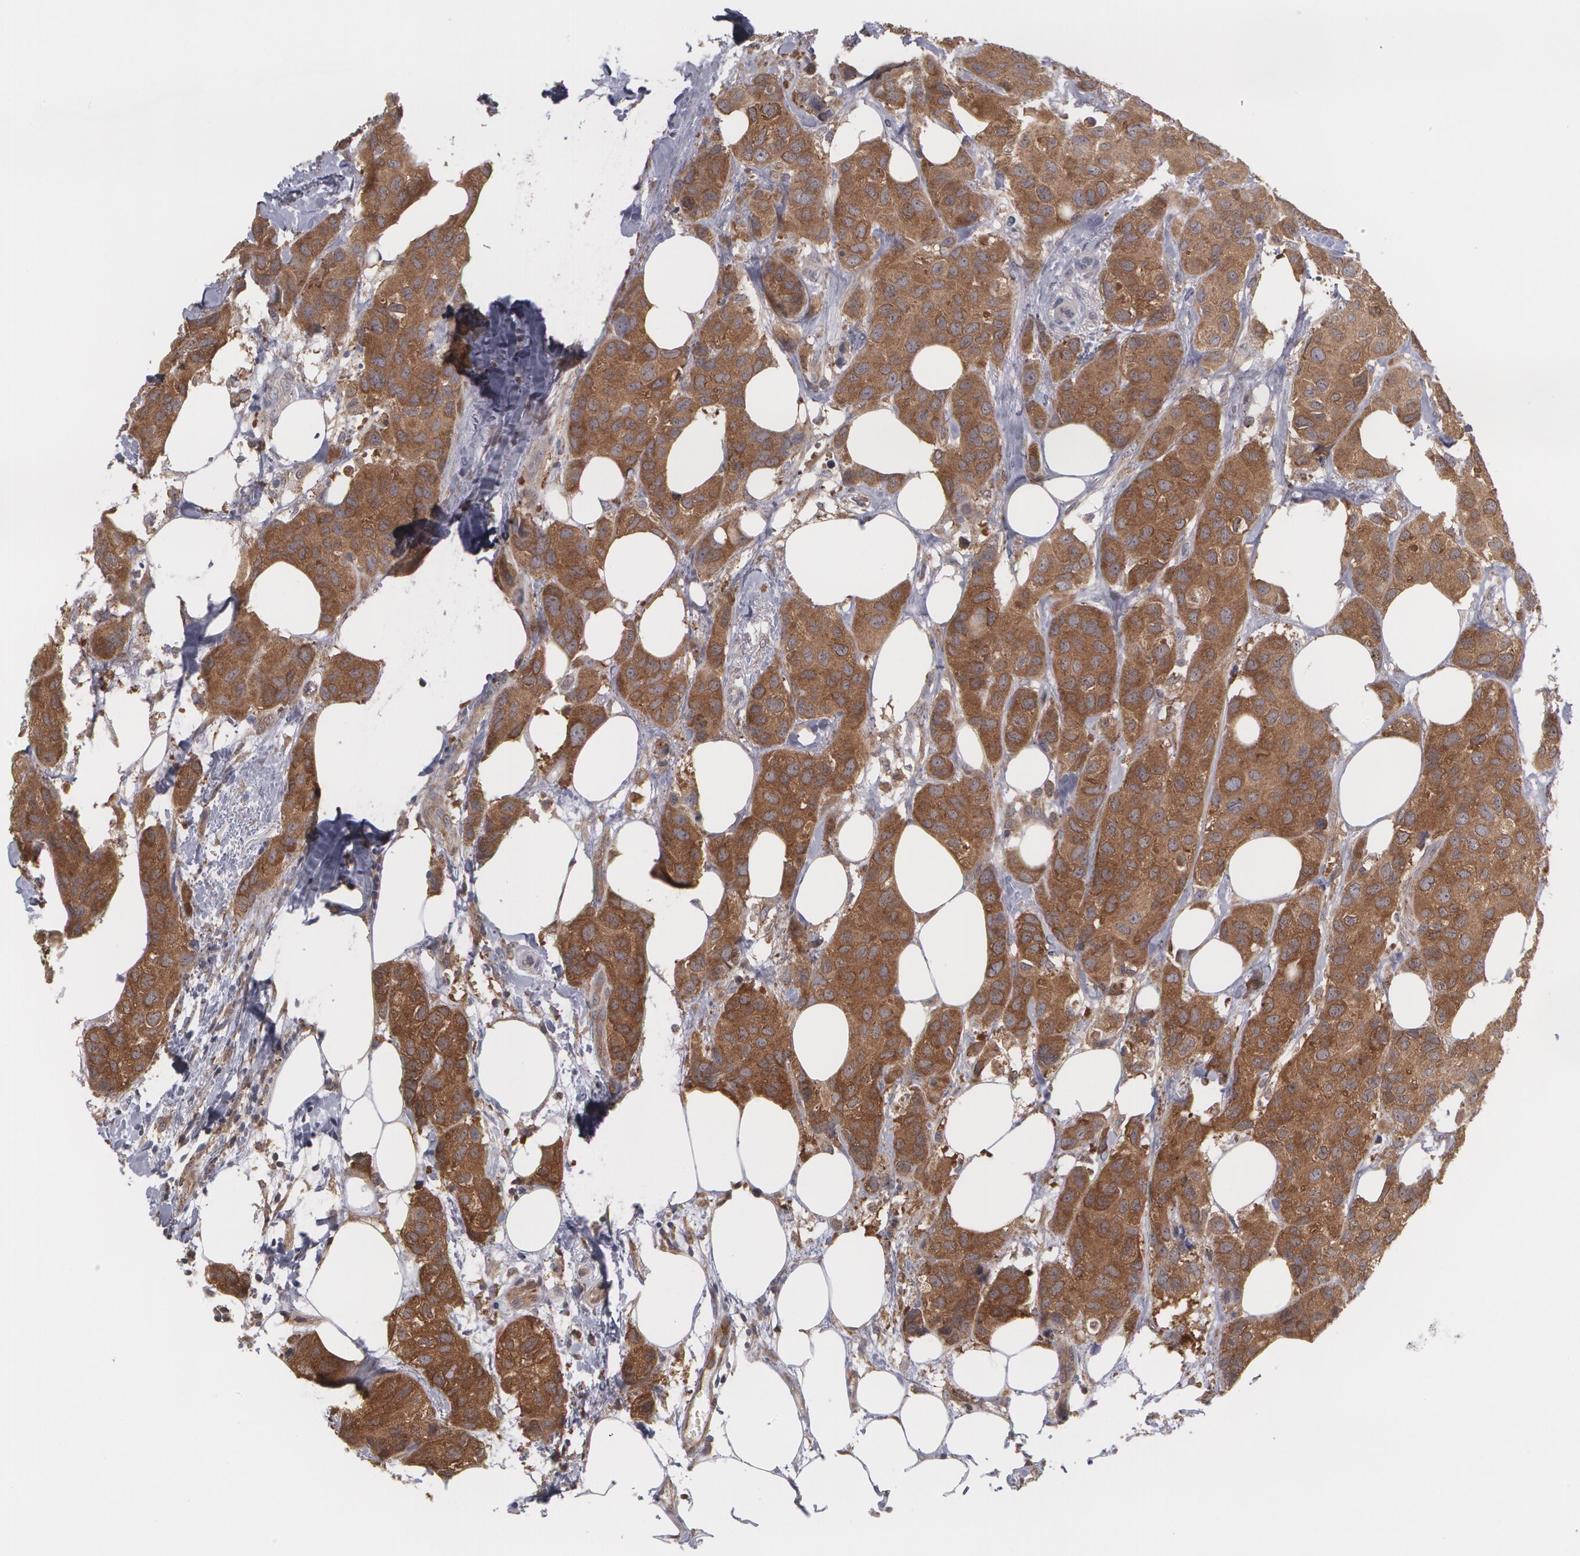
{"staining": {"intensity": "strong", "quantity": ">75%", "location": "cytoplasmic/membranous"}, "tissue": "breast cancer", "cell_type": "Tumor cells", "image_type": "cancer", "snomed": [{"axis": "morphology", "description": "Duct carcinoma"}, {"axis": "topography", "description": "Breast"}], "caption": "Approximately >75% of tumor cells in invasive ductal carcinoma (breast) reveal strong cytoplasmic/membranous protein expression as visualized by brown immunohistochemical staining.", "gene": "MTHFD1", "patient": {"sex": "female", "age": 68}}